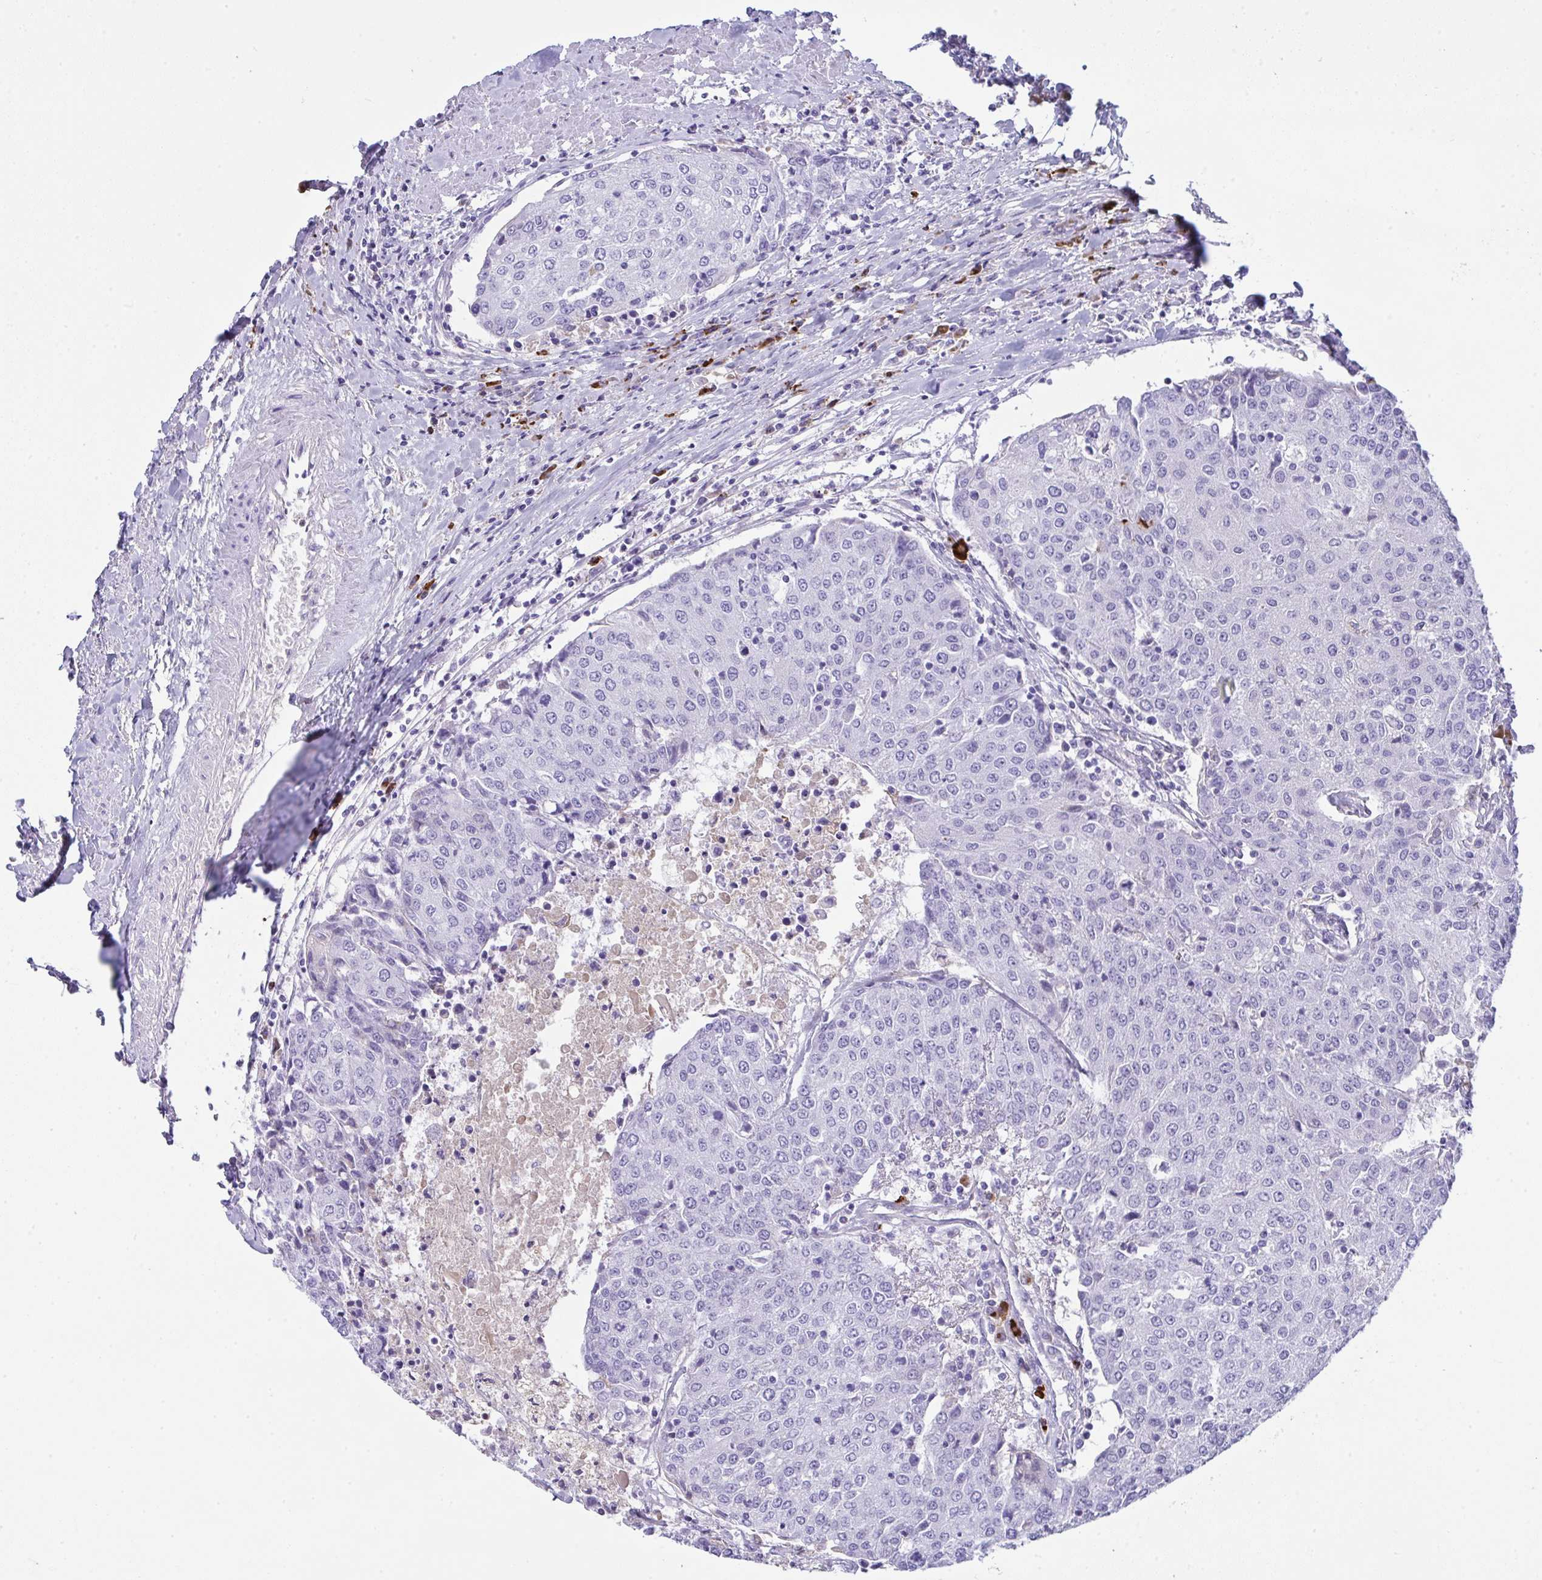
{"staining": {"intensity": "negative", "quantity": "none", "location": "none"}, "tissue": "urothelial cancer", "cell_type": "Tumor cells", "image_type": "cancer", "snomed": [{"axis": "morphology", "description": "Urothelial carcinoma, High grade"}, {"axis": "topography", "description": "Urinary bladder"}], "caption": "The image shows no staining of tumor cells in urothelial cancer.", "gene": "JCHAIN", "patient": {"sex": "female", "age": 85}}